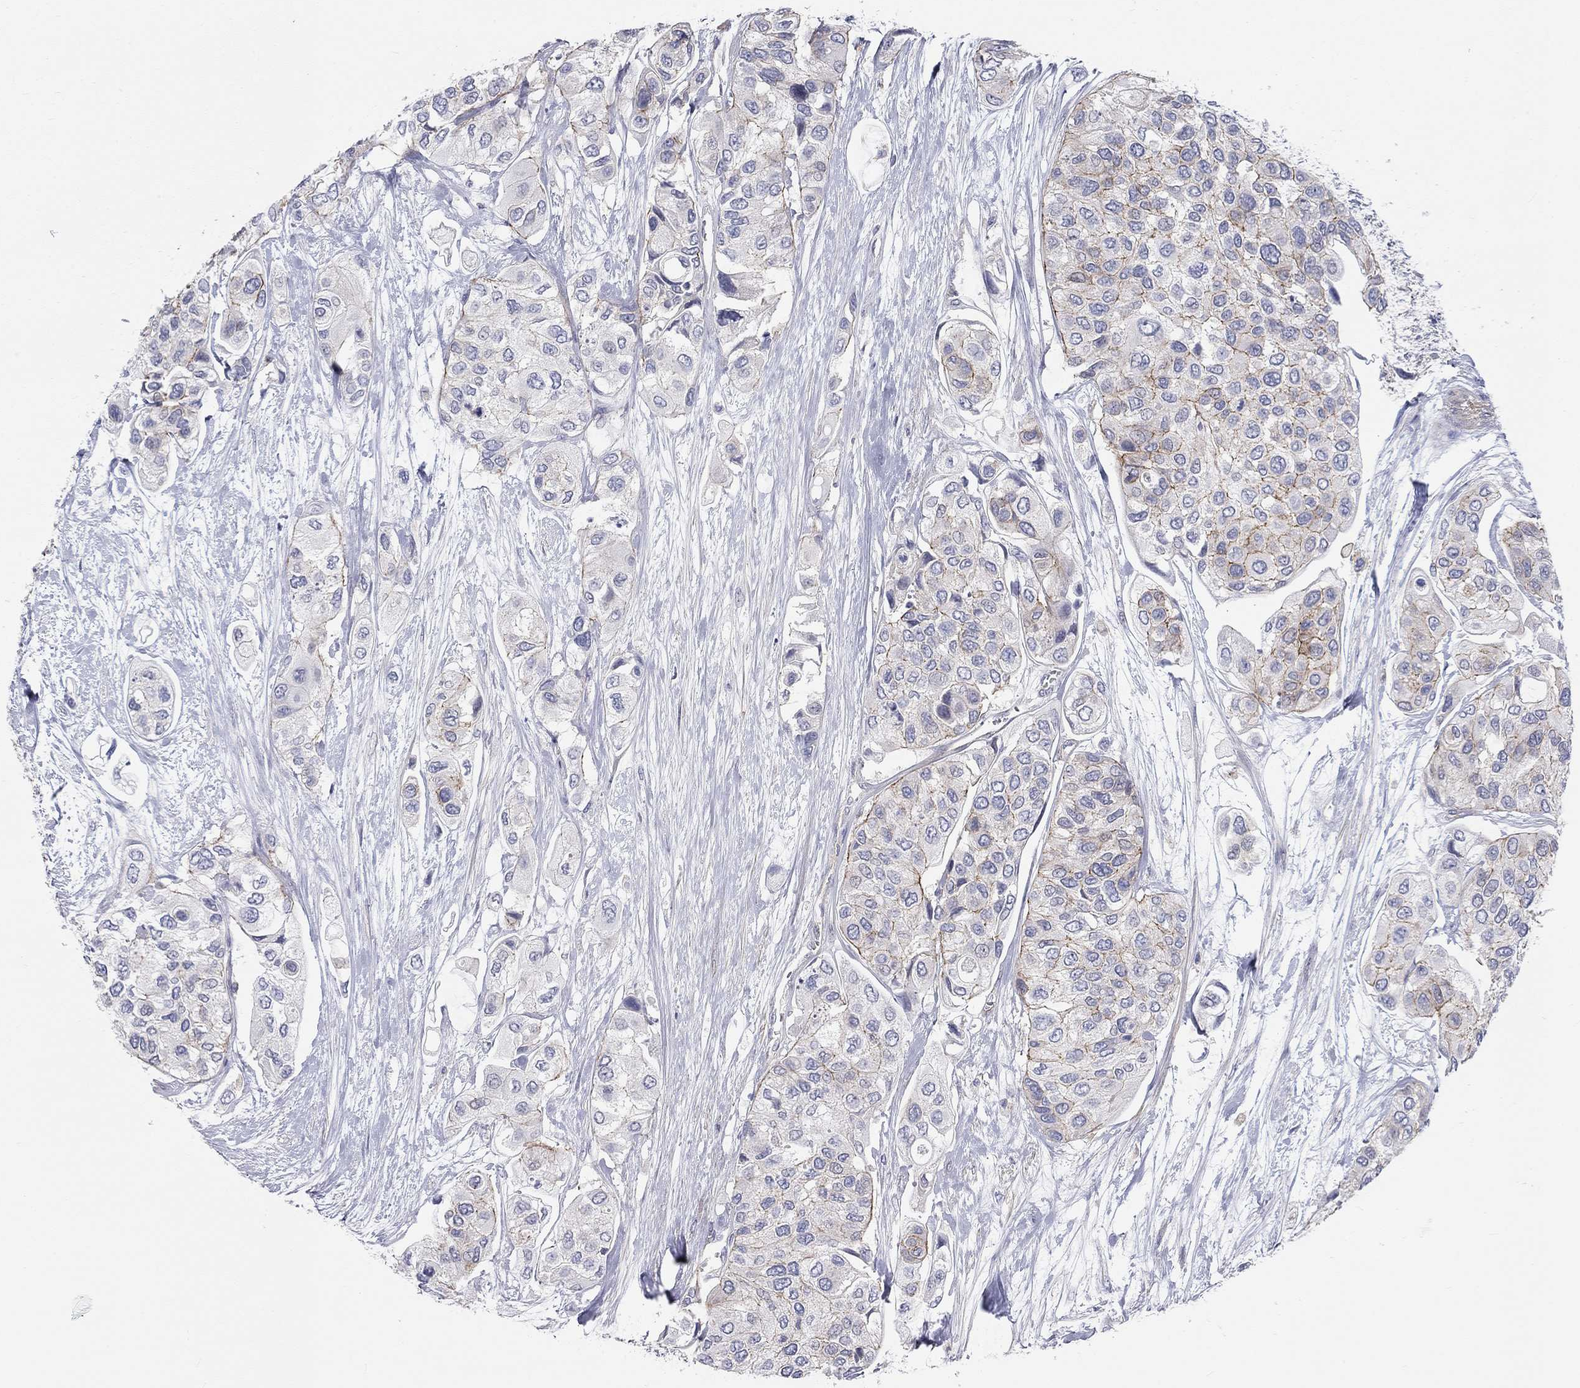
{"staining": {"intensity": "strong", "quantity": "<25%", "location": "cytoplasmic/membranous"}, "tissue": "urothelial cancer", "cell_type": "Tumor cells", "image_type": "cancer", "snomed": [{"axis": "morphology", "description": "Urothelial carcinoma, High grade"}, {"axis": "topography", "description": "Urinary bladder"}], "caption": "Urothelial cancer tissue displays strong cytoplasmic/membranous positivity in approximately <25% of tumor cells, visualized by immunohistochemistry. Nuclei are stained in blue.", "gene": "PCDHGA10", "patient": {"sex": "male", "age": 77}}